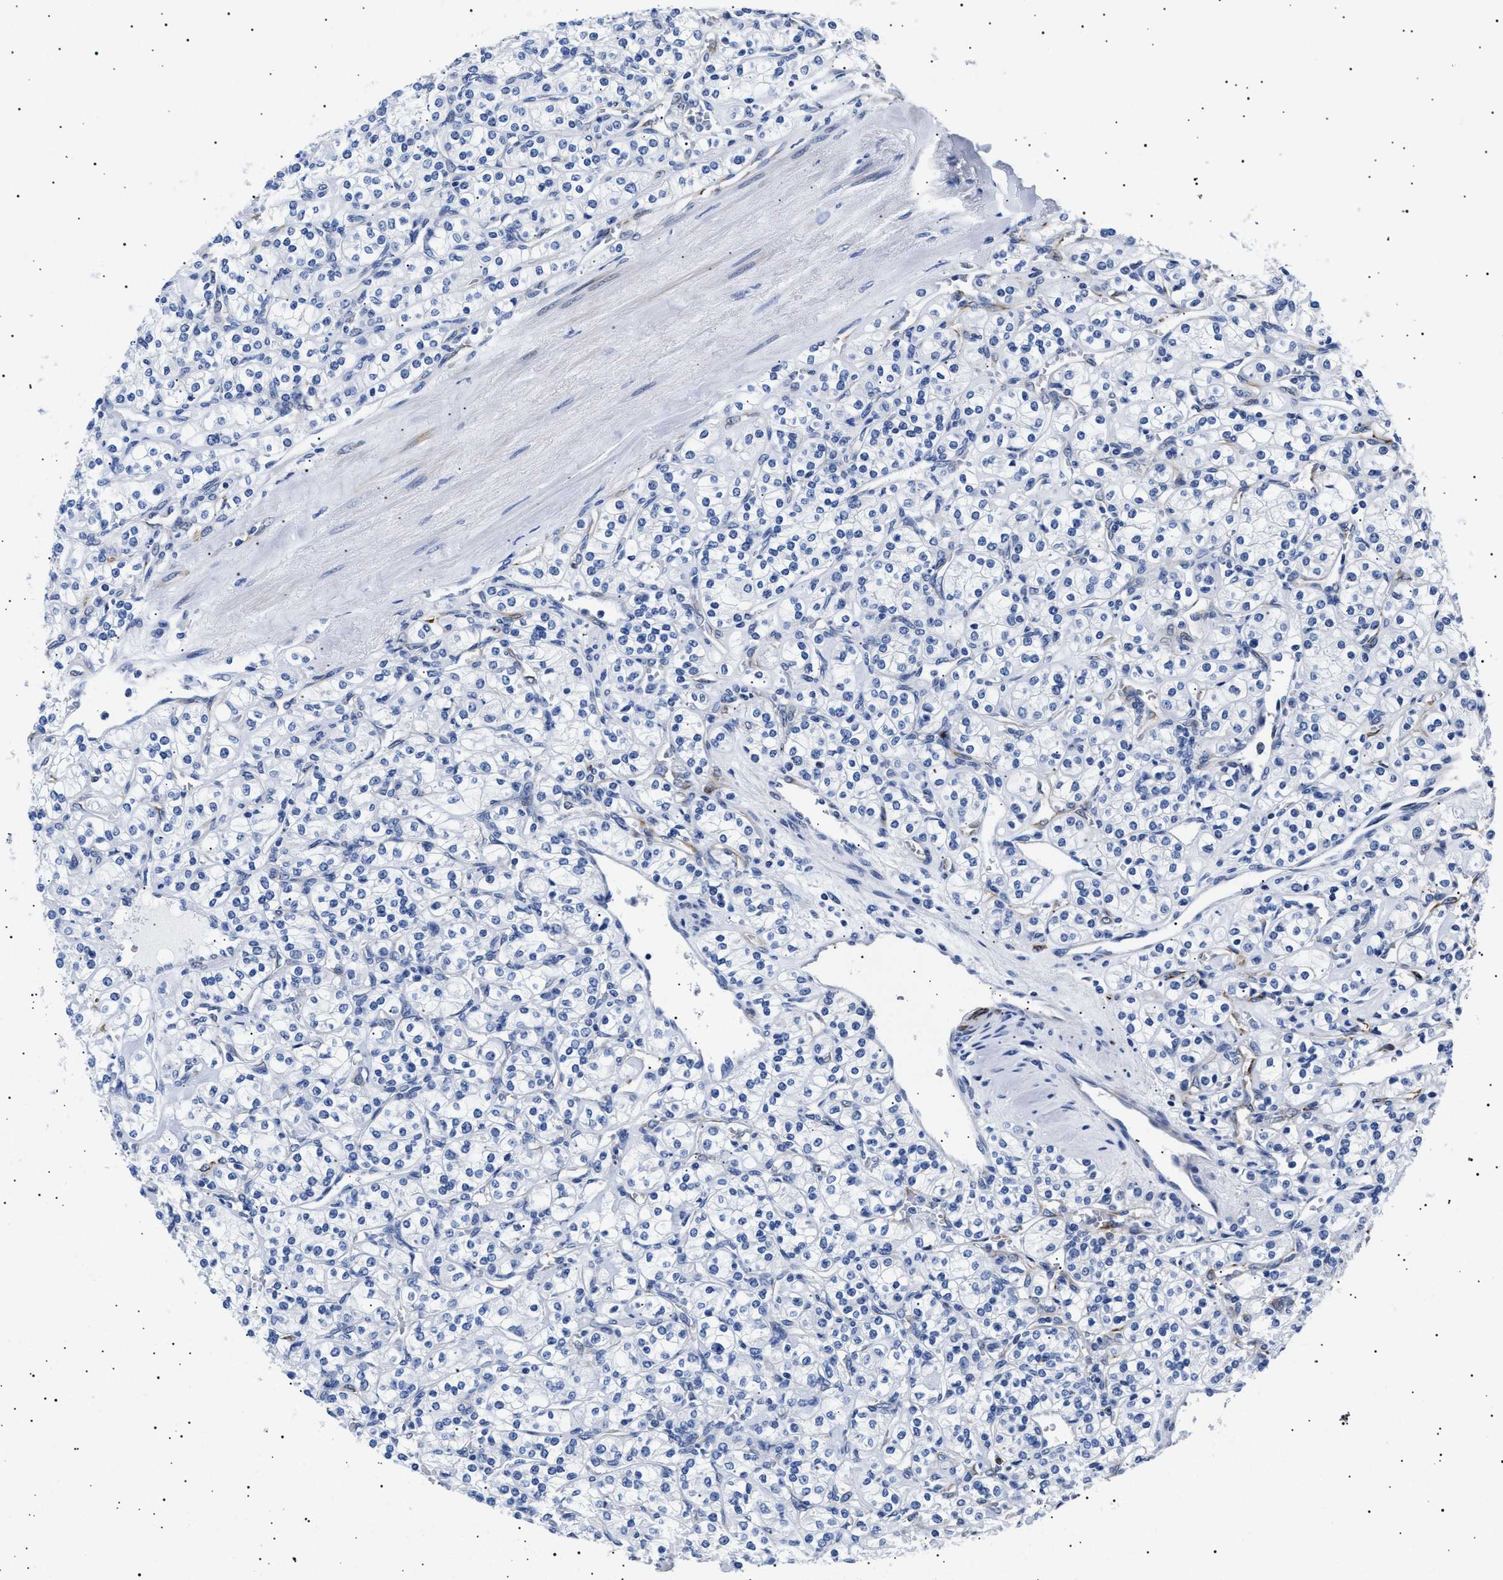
{"staining": {"intensity": "negative", "quantity": "none", "location": "none"}, "tissue": "renal cancer", "cell_type": "Tumor cells", "image_type": "cancer", "snomed": [{"axis": "morphology", "description": "Adenocarcinoma, NOS"}, {"axis": "topography", "description": "Kidney"}], "caption": "Human adenocarcinoma (renal) stained for a protein using immunohistochemistry (IHC) exhibits no positivity in tumor cells.", "gene": "HEMGN", "patient": {"sex": "male", "age": 77}}